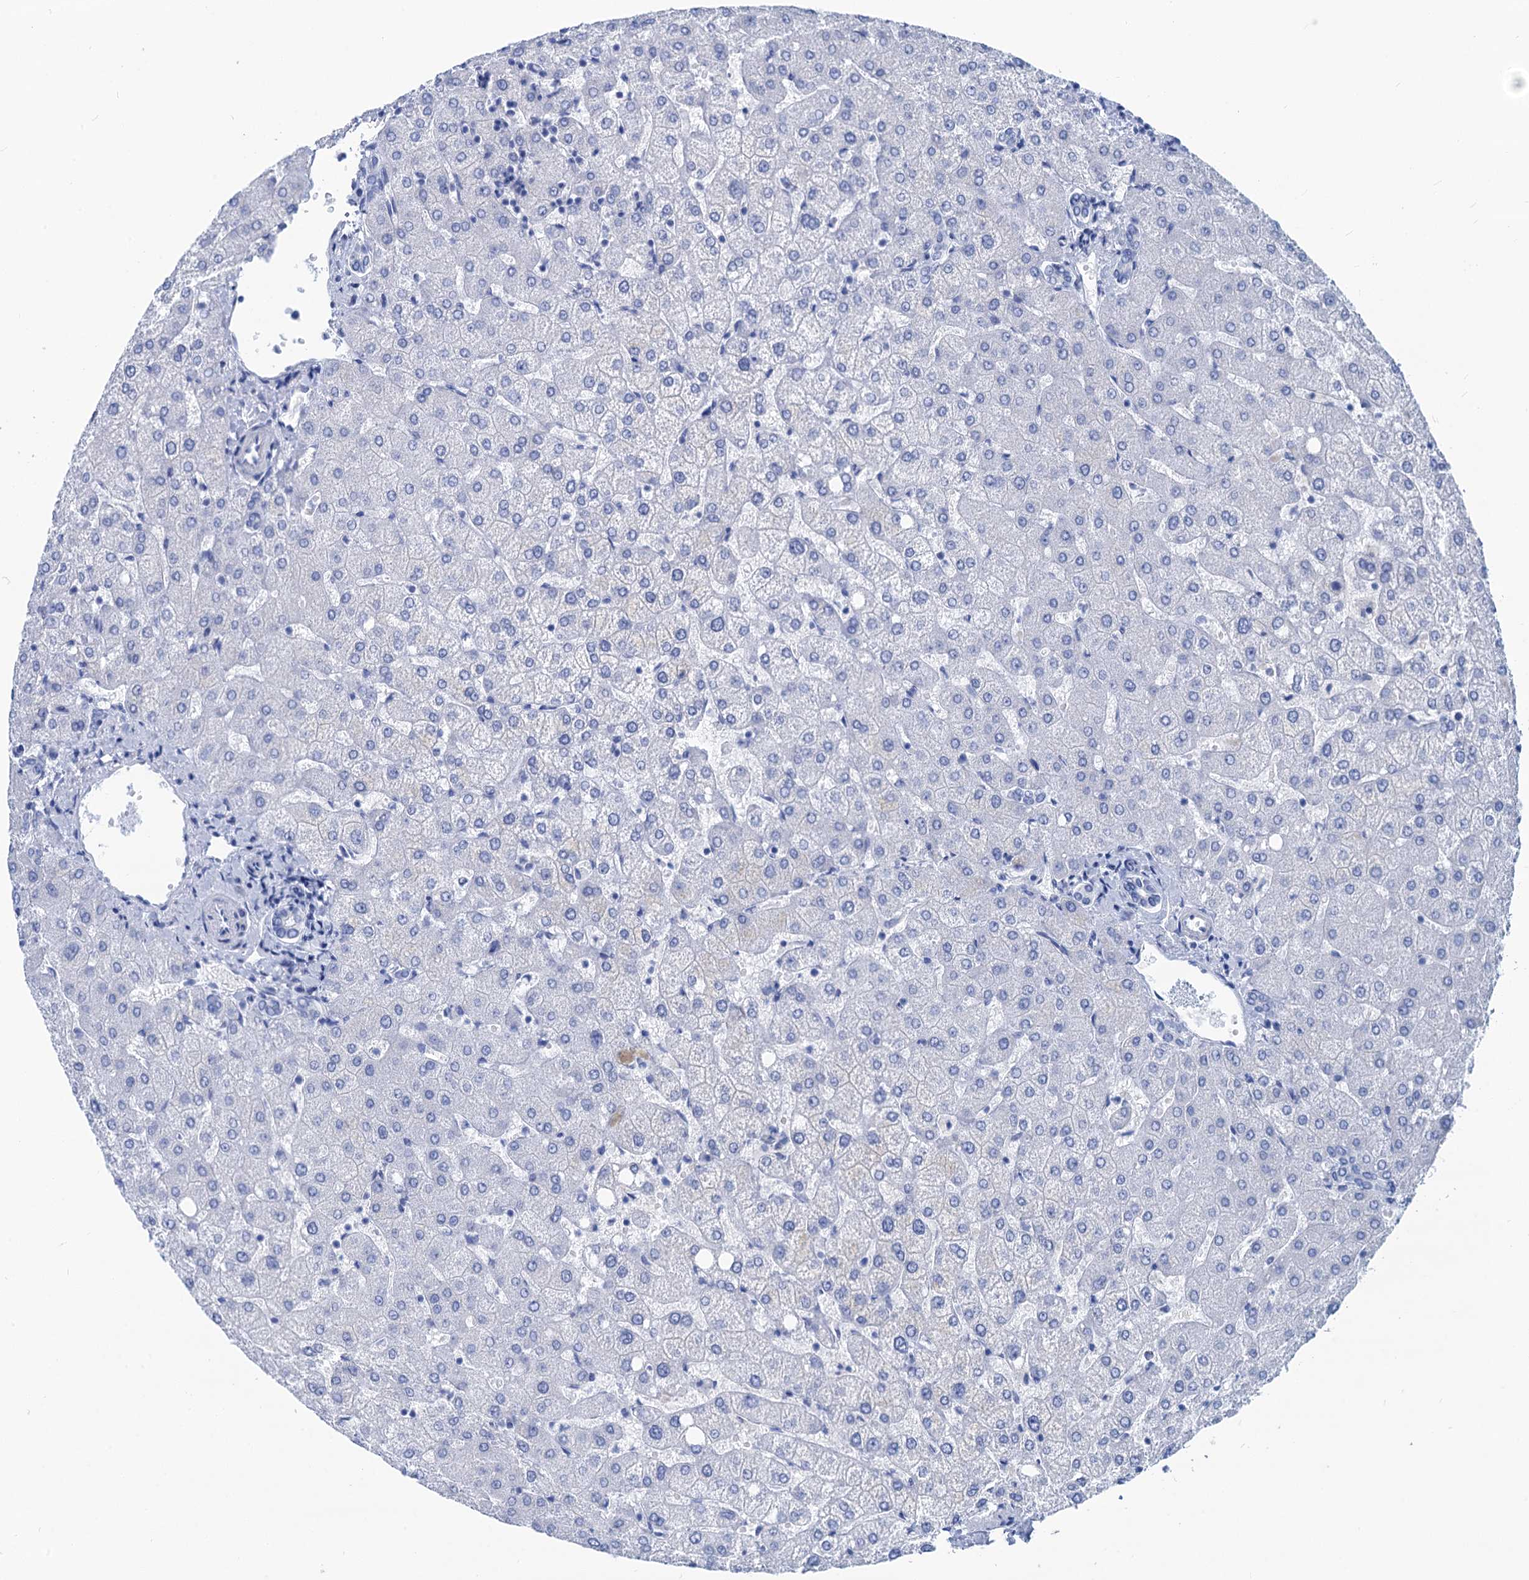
{"staining": {"intensity": "negative", "quantity": "none", "location": "none"}, "tissue": "liver", "cell_type": "Cholangiocytes", "image_type": "normal", "snomed": [{"axis": "morphology", "description": "Normal tissue, NOS"}, {"axis": "topography", "description": "Liver"}], "caption": "DAB immunohistochemical staining of unremarkable liver demonstrates no significant staining in cholangiocytes.", "gene": "CABYR", "patient": {"sex": "female", "age": 54}}